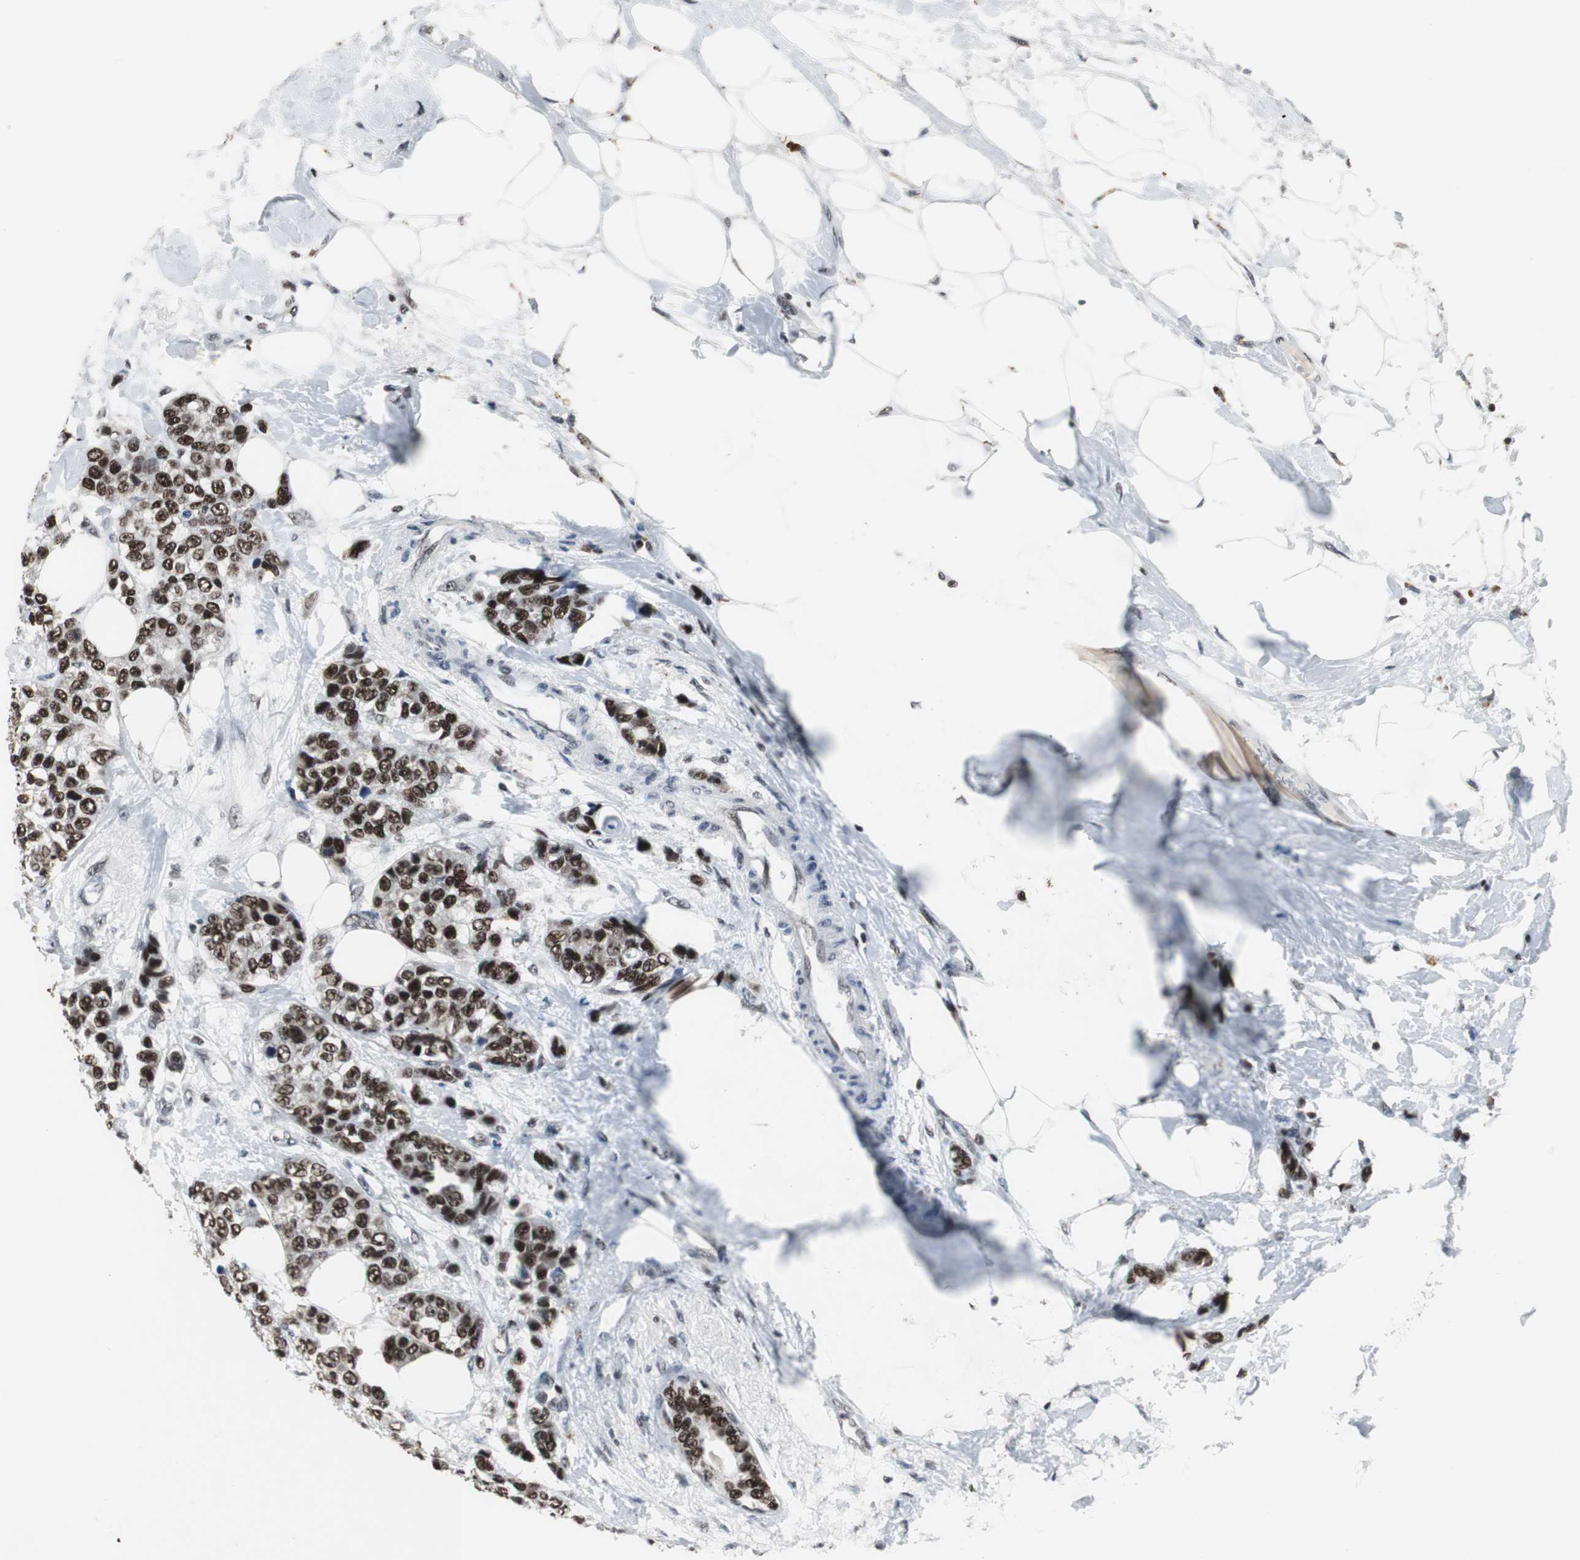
{"staining": {"intensity": "strong", "quantity": ">75%", "location": "nuclear"}, "tissue": "breast cancer", "cell_type": "Tumor cells", "image_type": "cancer", "snomed": [{"axis": "morphology", "description": "Duct carcinoma"}, {"axis": "topography", "description": "Breast"}], "caption": "Brown immunohistochemical staining in breast cancer (intraductal carcinoma) displays strong nuclear staining in about >75% of tumor cells.", "gene": "RAD9A", "patient": {"sex": "female", "age": 51}}